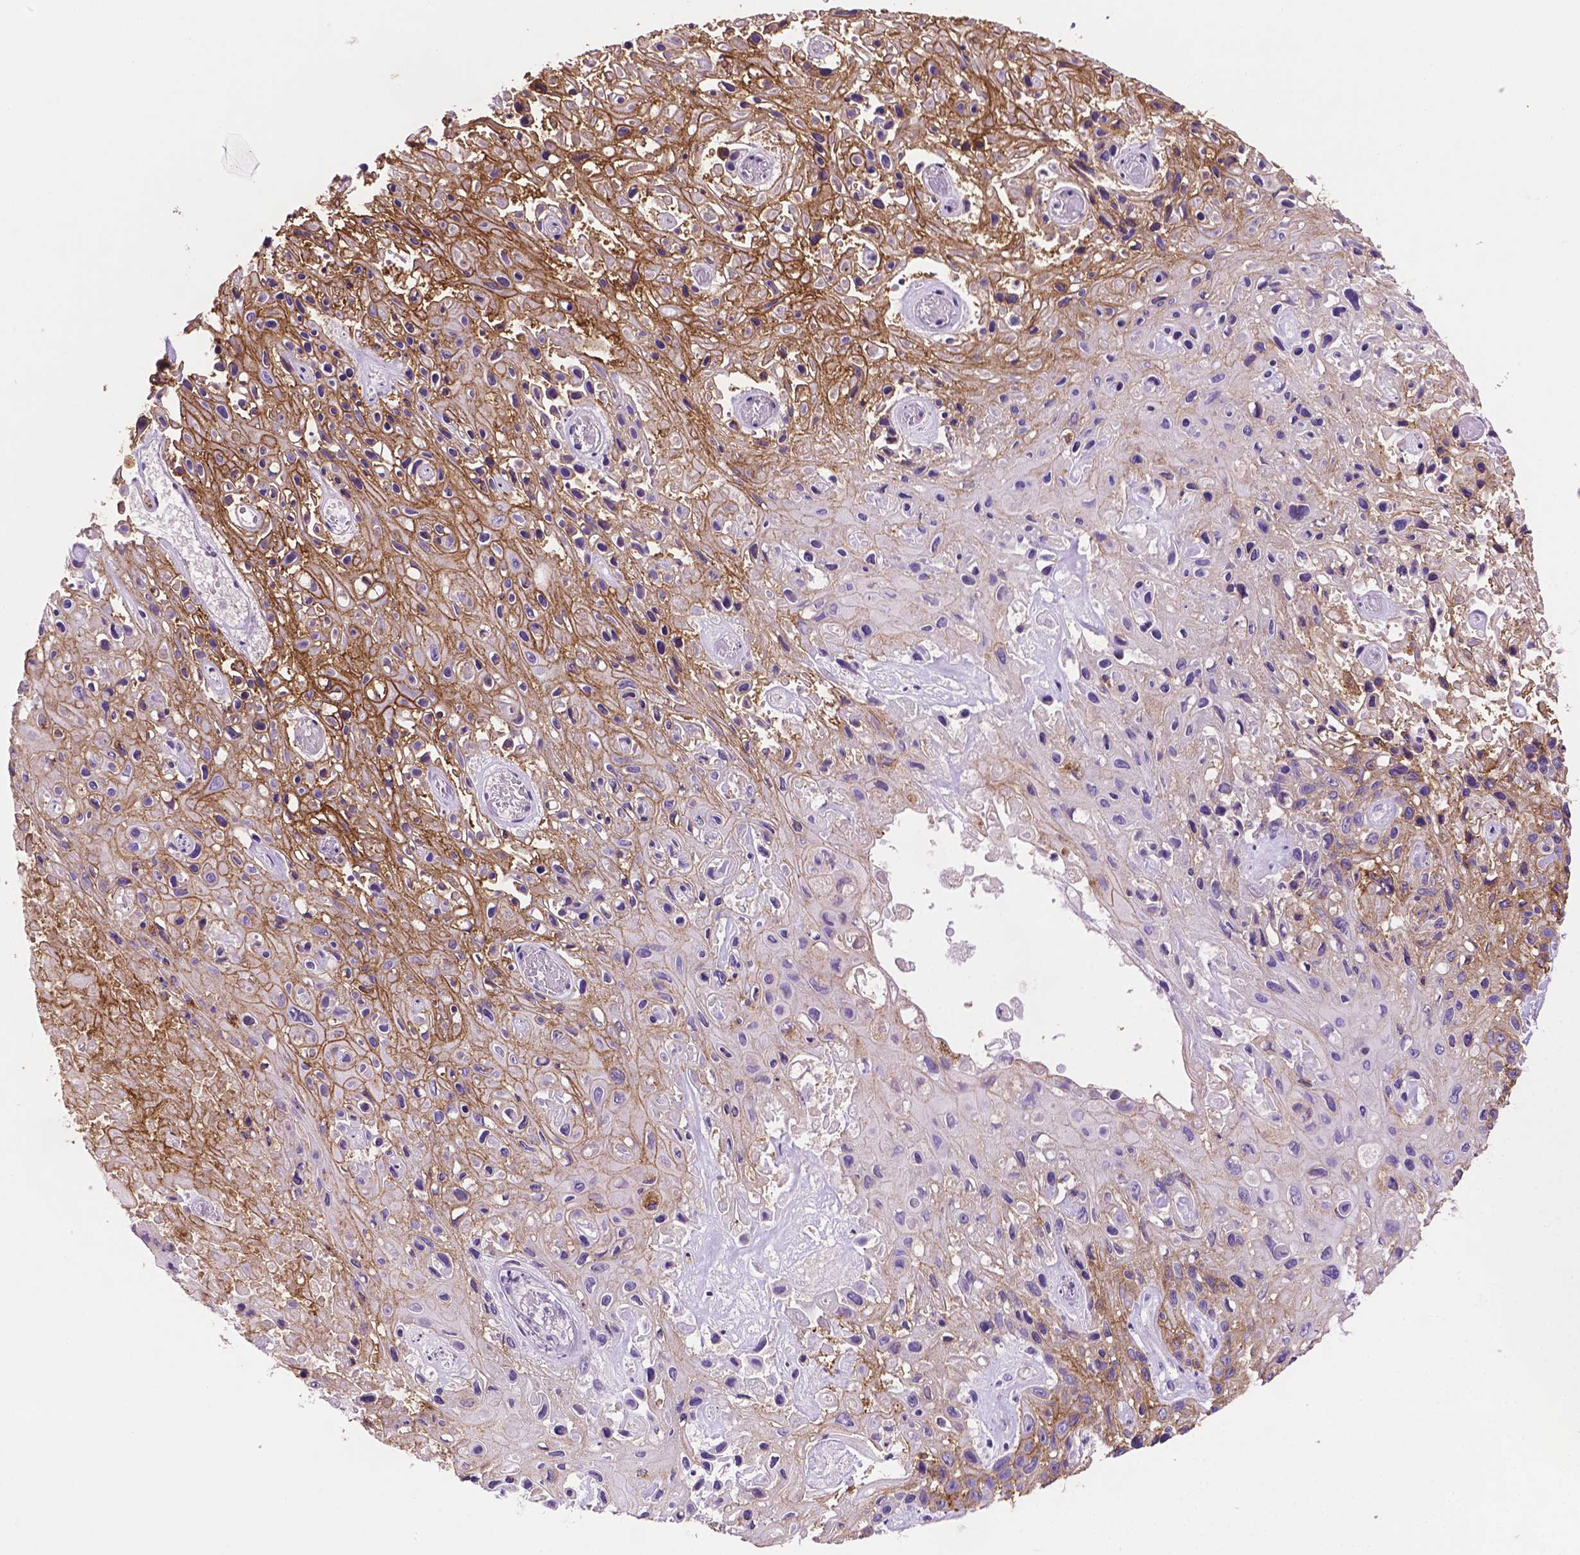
{"staining": {"intensity": "moderate", "quantity": "25%-75%", "location": "cytoplasmic/membranous"}, "tissue": "skin cancer", "cell_type": "Tumor cells", "image_type": "cancer", "snomed": [{"axis": "morphology", "description": "Squamous cell carcinoma, NOS"}, {"axis": "topography", "description": "Skin"}], "caption": "Immunohistochemistry staining of squamous cell carcinoma (skin), which reveals medium levels of moderate cytoplasmic/membranous staining in about 25%-75% of tumor cells indicating moderate cytoplasmic/membranous protein expression. The staining was performed using DAB (3,3'-diaminobenzidine) (brown) for protein detection and nuclei were counterstained in hematoxylin (blue).", "gene": "TACSTD2", "patient": {"sex": "male", "age": 82}}